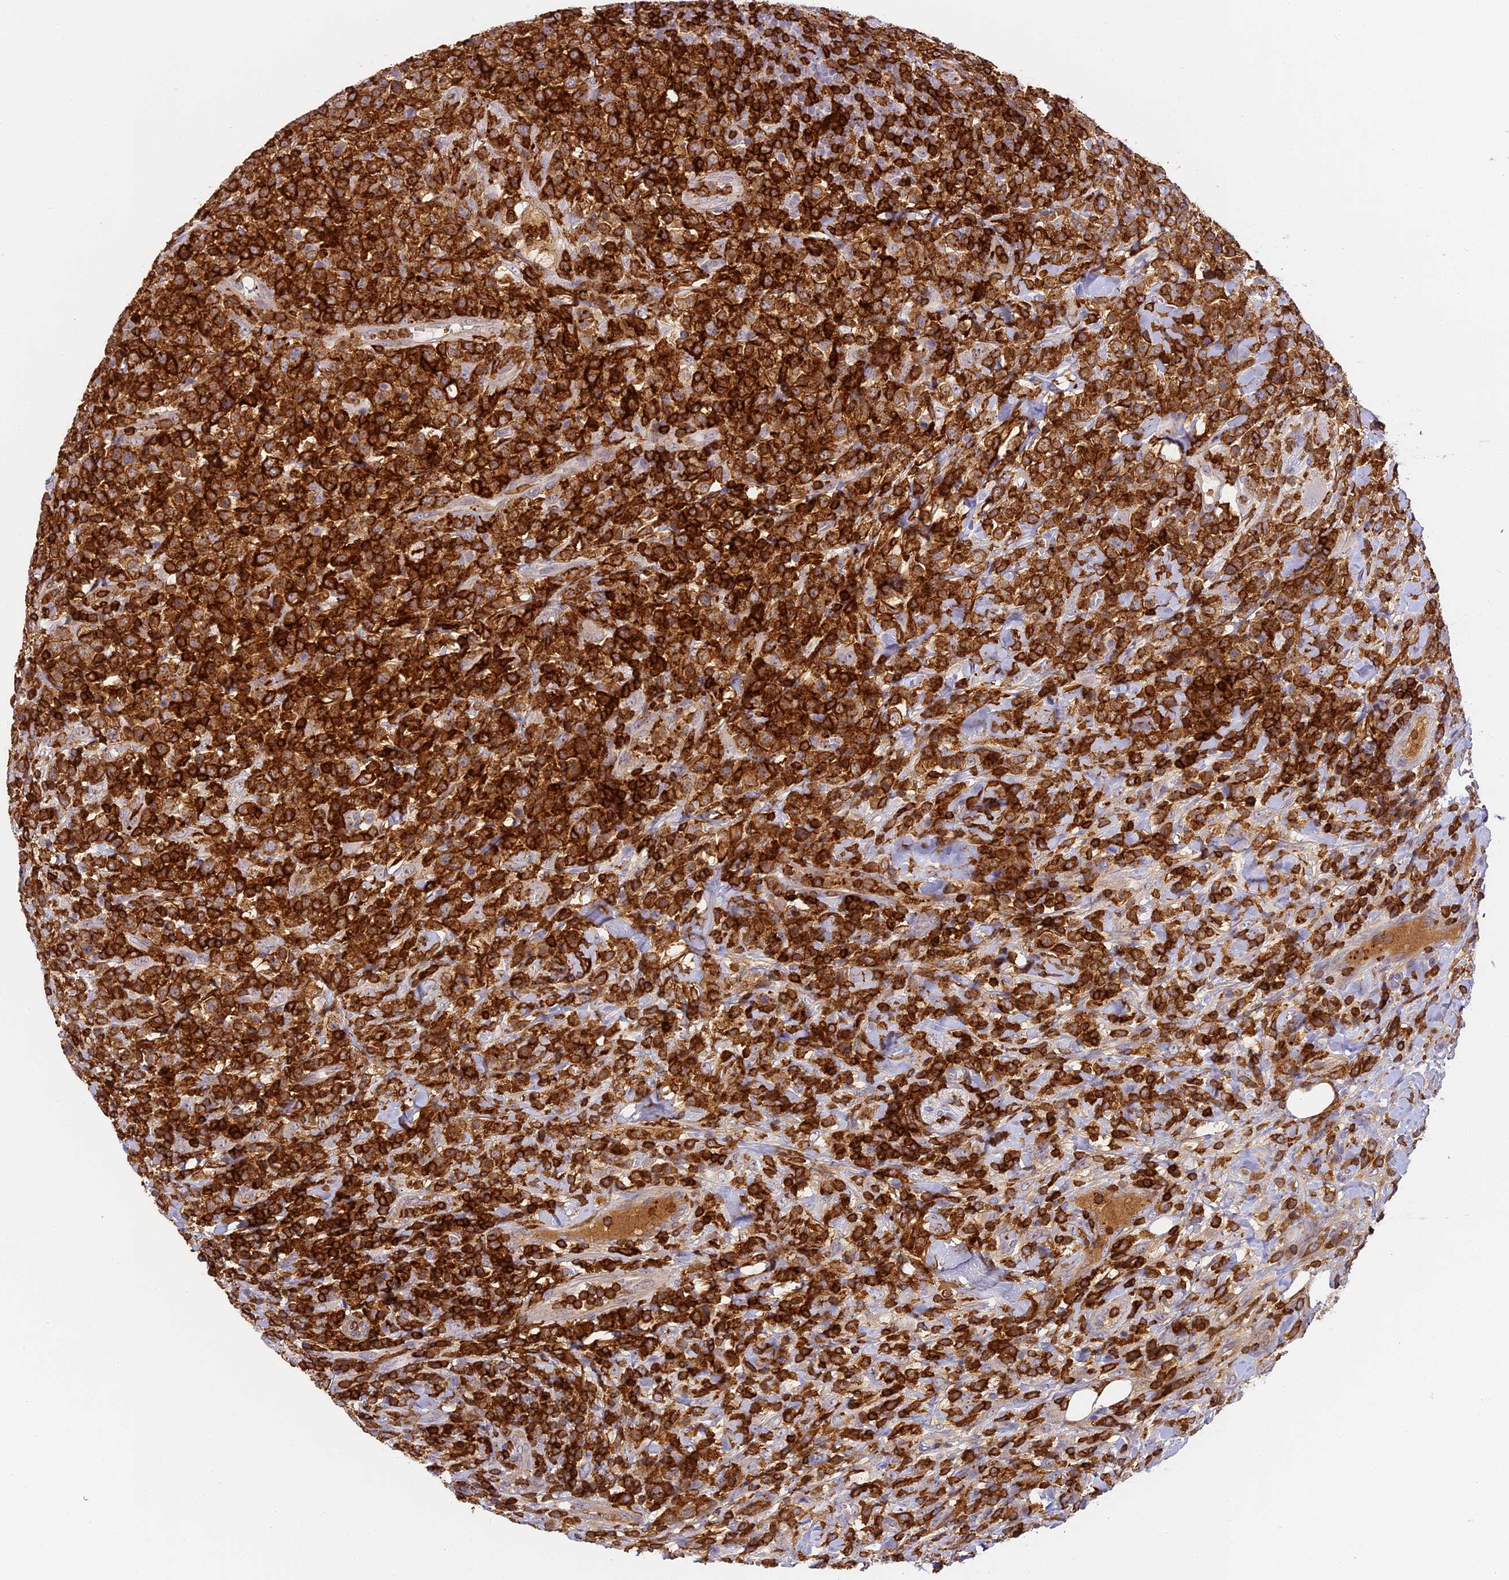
{"staining": {"intensity": "strong", "quantity": ">75%", "location": "cytoplasmic/membranous"}, "tissue": "lymphoma", "cell_type": "Tumor cells", "image_type": "cancer", "snomed": [{"axis": "morphology", "description": "Malignant lymphoma, non-Hodgkin's type, High grade"}, {"axis": "topography", "description": "Colon"}], "caption": "High-magnification brightfield microscopy of malignant lymphoma, non-Hodgkin's type (high-grade) stained with DAB (3,3'-diaminobenzidine) (brown) and counterstained with hematoxylin (blue). tumor cells exhibit strong cytoplasmic/membranous positivity is seen in about>75% of cells.", "gene": "FYB1", "patient": {"sex": "female", "age": 53}}